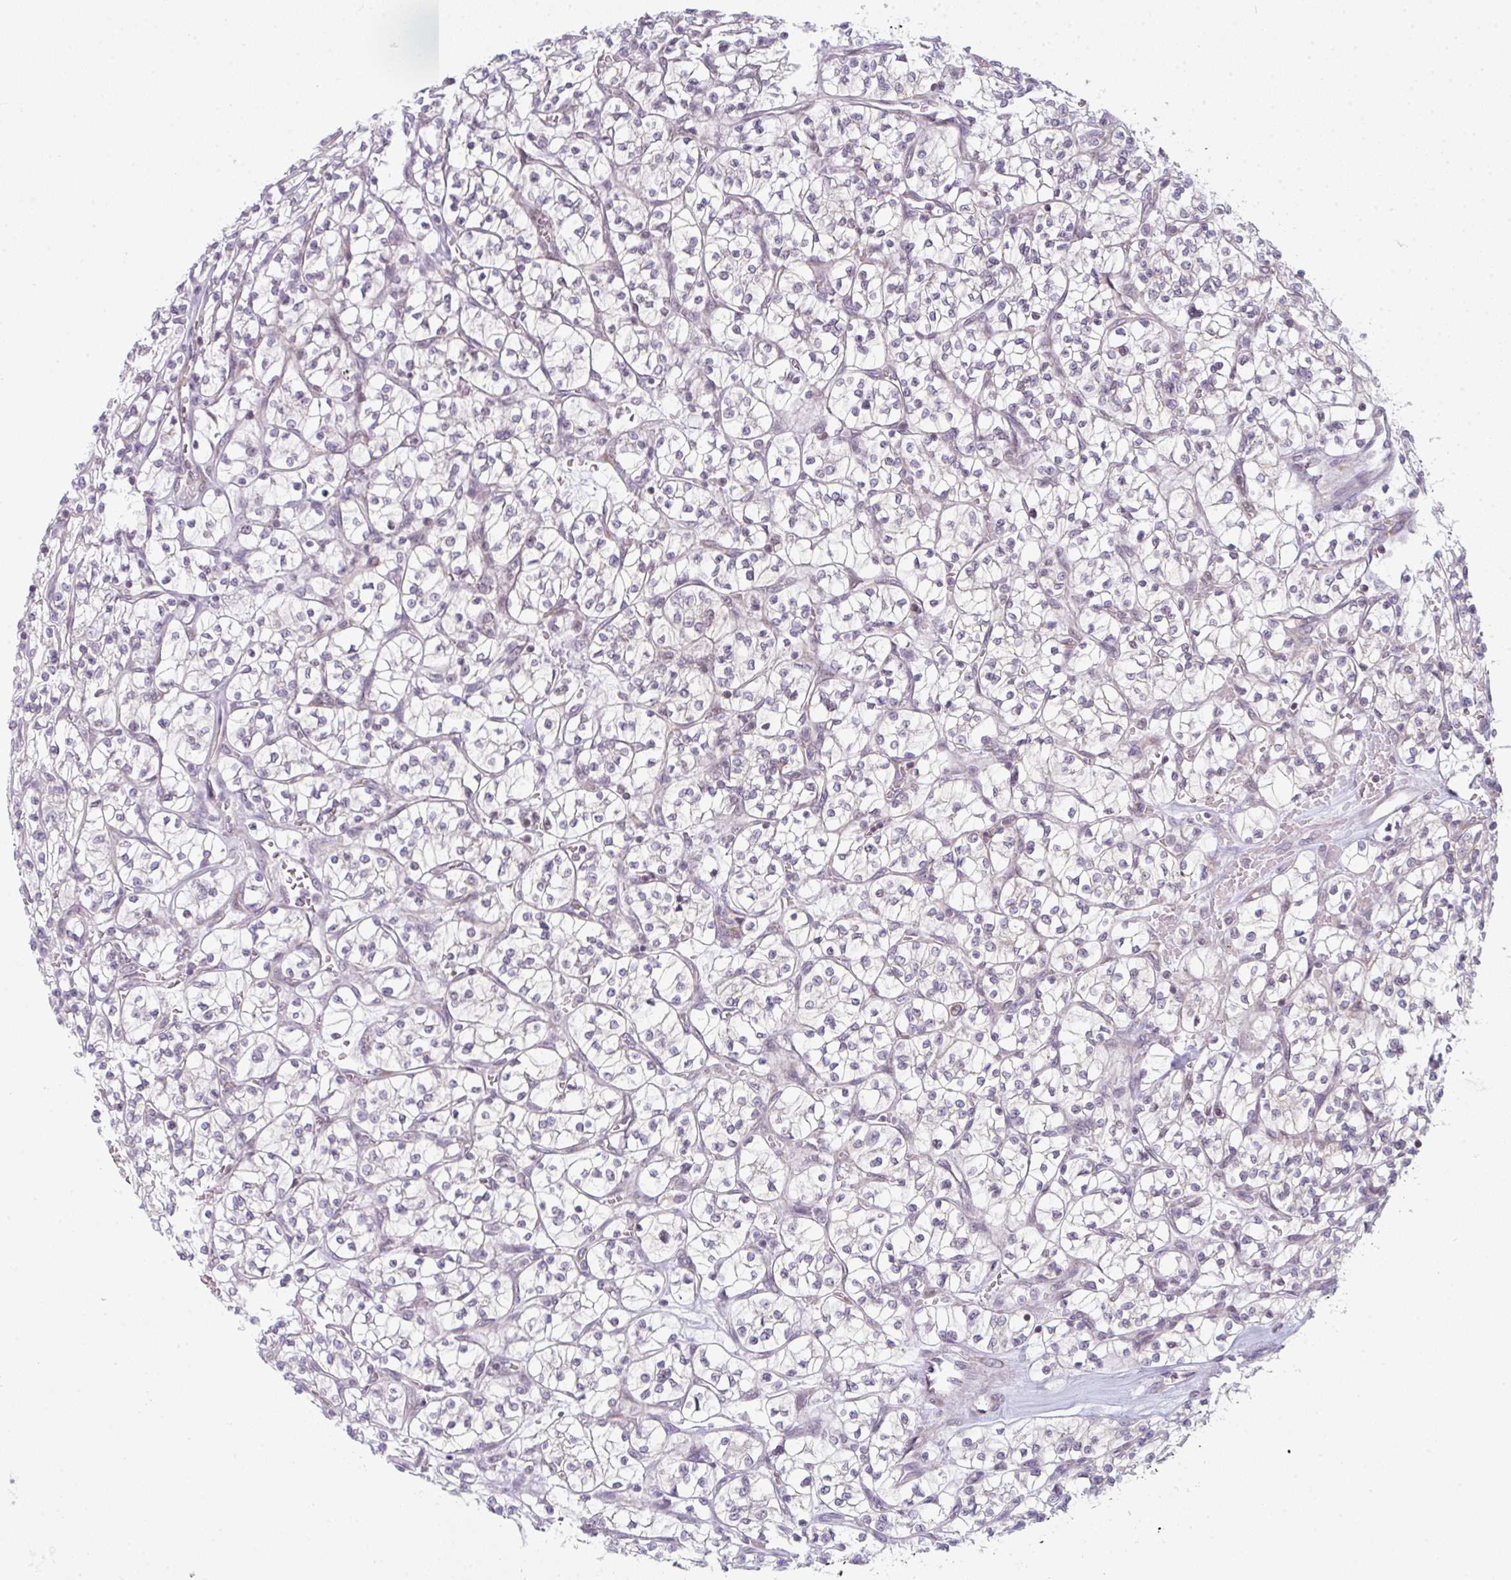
{"staining": {"intensity": "negative", "quantity": "none", "location": "none"}, "tissue": "renal cancer", "cell_type": "Tumor cells", "image_type": "cancer", "snomed": [{"axis": "morphology", "description": "Adenocarcinoma, NOS"}, {"axis": "topography", "description": "Kidney"}], "caption": "Renal cancer (adenocarcinoma) was stained to show a protein in brown. There is no significant expression in tumor cells. The staining was performed using DAB (3,3'-diaminobenzidine) to visualize the protein expression in brown, while the nuclei were stained in blue with hematoxylin (Magnification: 20x).", "gene": "TMEM237", "patient": {"sex": "female", "age": 64}}